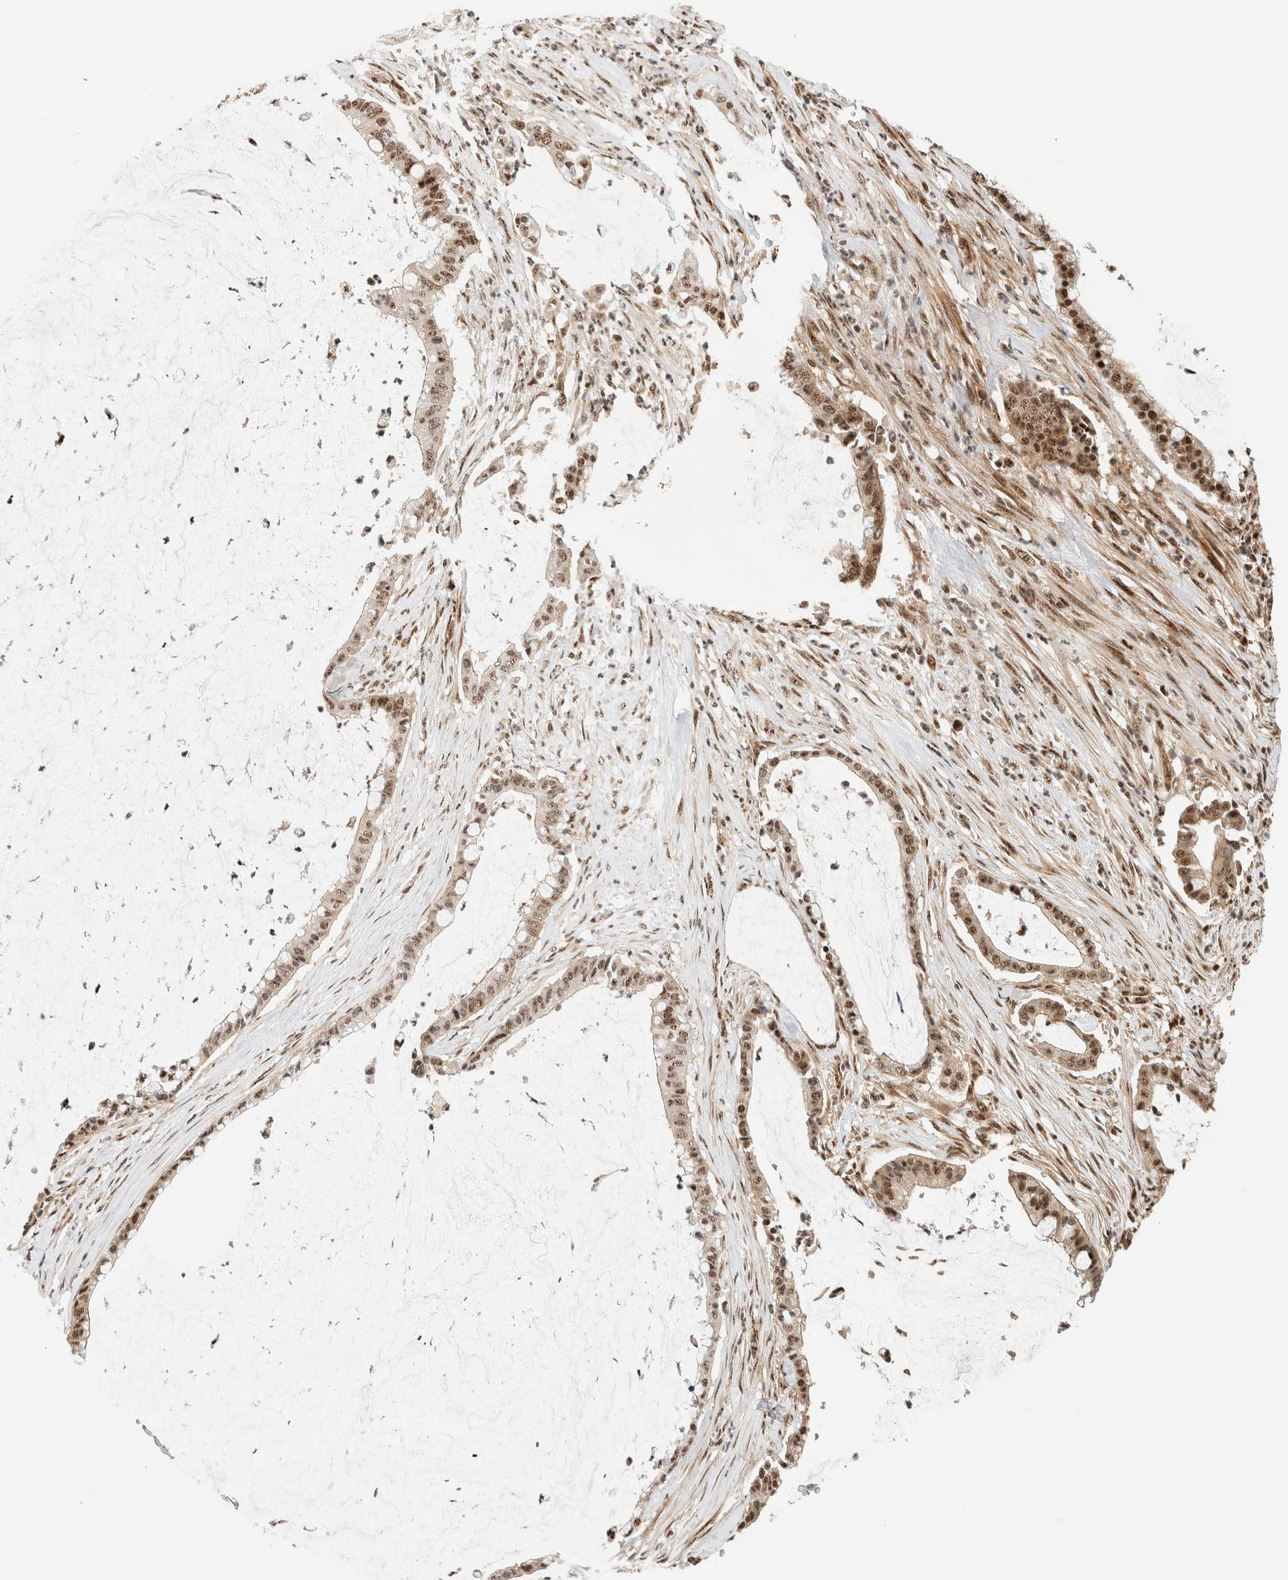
{"staining": {"intensity": "moderate", "quantity": ">75%", "location": "nuclear"}, "tissue": "pancreatic cancer", "cell_type": "Tumor cells", "image_type": "cancer", "snomed": [{"axis": "morphology", "description": "Adenocarcinoma, NOS"}, {"axis": "topography", "description": "Pancreas"}], "caption": "An image of human pancreatic cancer (adenocarcinoma) stained for a protein displays moderate nuclear brown staining in tumor cells.", "gene": "SIK1", "patient": {"sex": "male", "age": 41}}